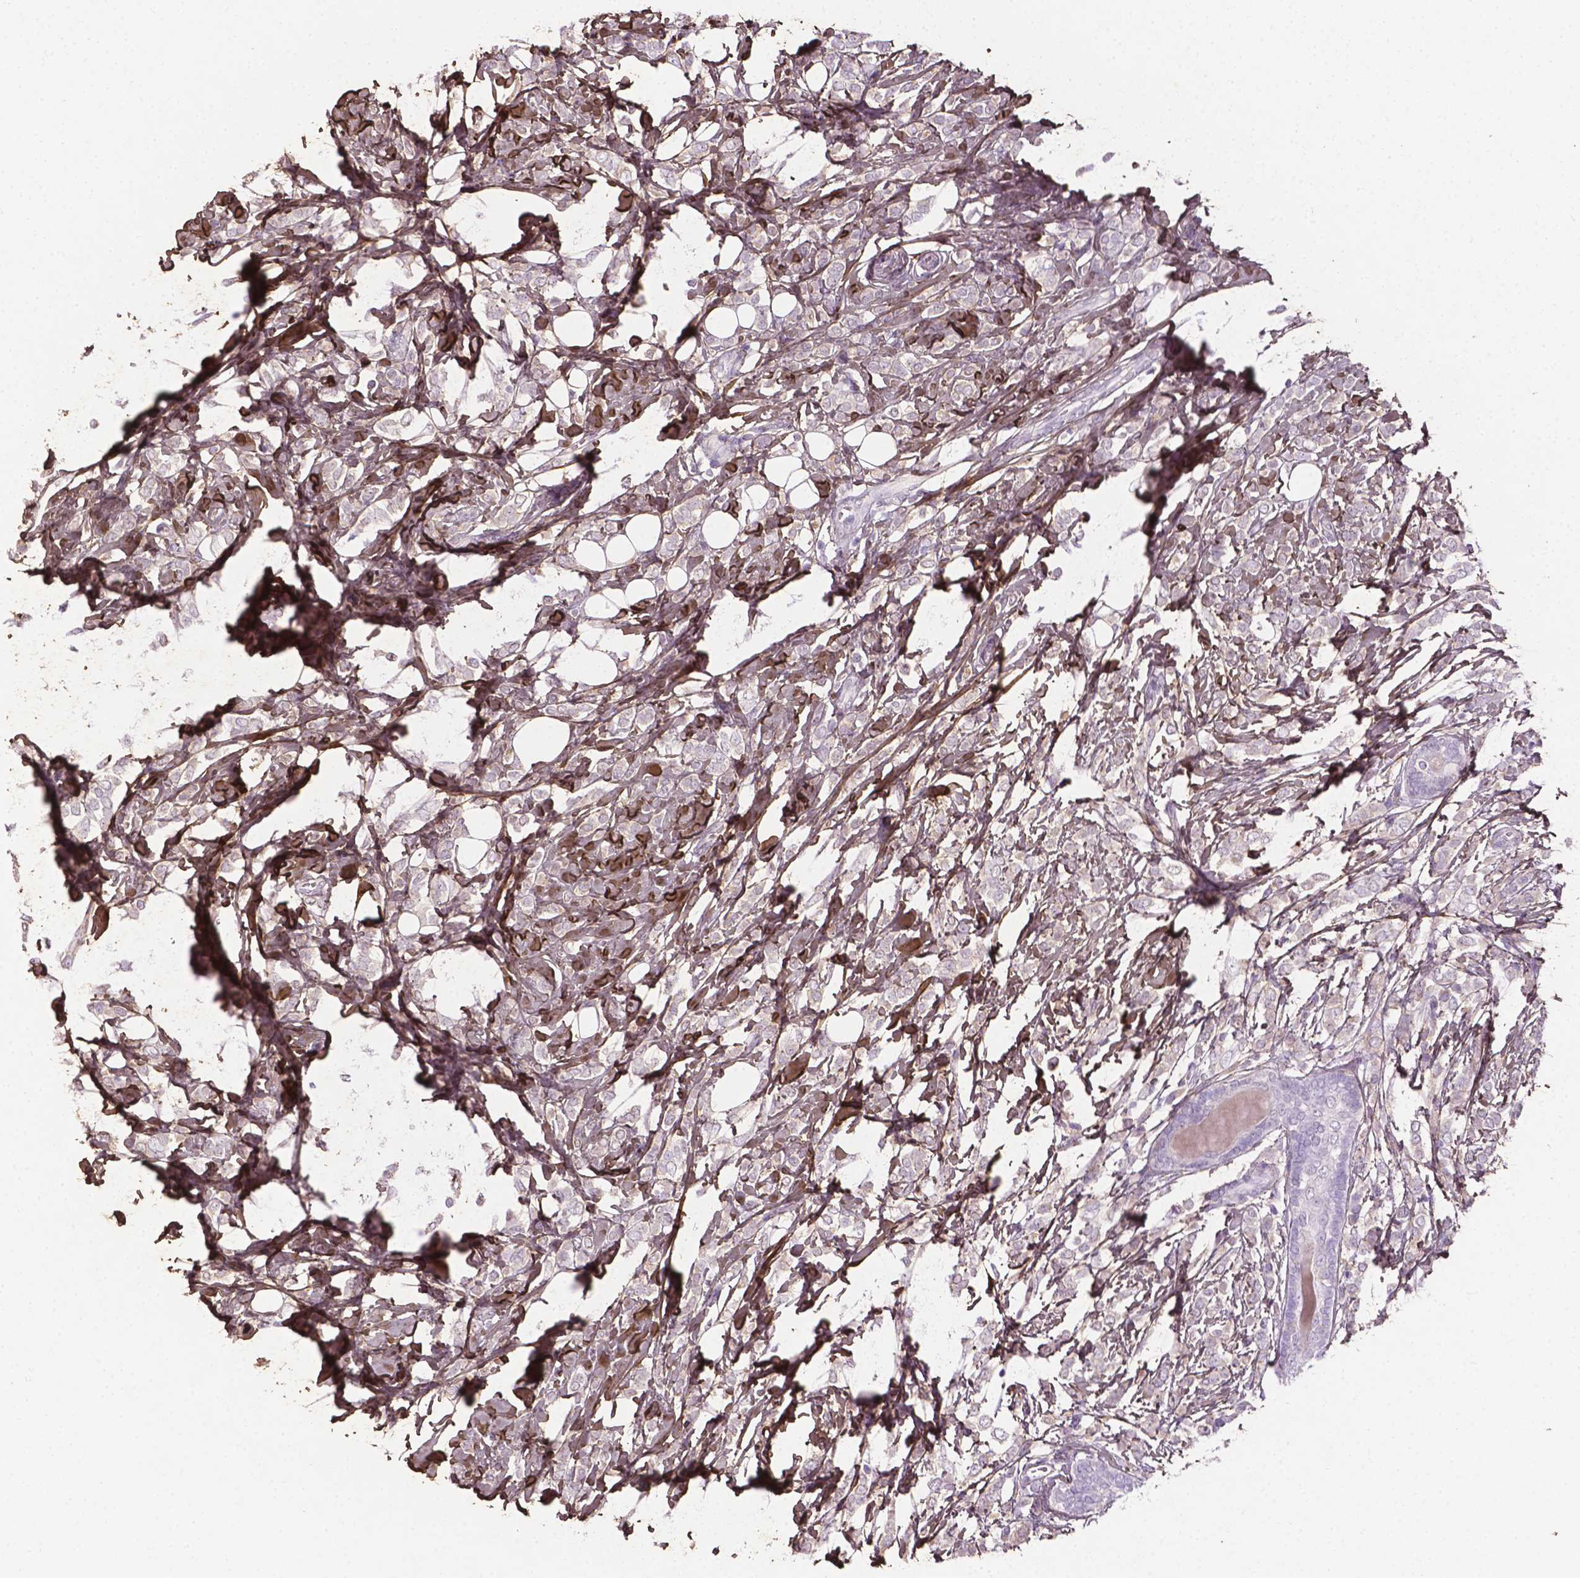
{"staining": {"intensity": "negative", "quantity": "none", "location": "none"}, "tissue": "breast cancer", "cell_type": "Tumor cells", "image_type": "cancer", "snomed": [{"axis": "morphology", "description": "Lobular carcinoma"}, {"axis": "topography", "description": "Breast"}], "caption": "Micrograph shows no significant protein staining in tumor cells of lobular carcinoma (breast). The staining was performed using DAB to visualize the protein expression in brown, while the nuclei were stained in blue with hematoxylin (Magnification: 20x).", "gene": "DLG2", "patient": {"sex": "female", "age": 49}}